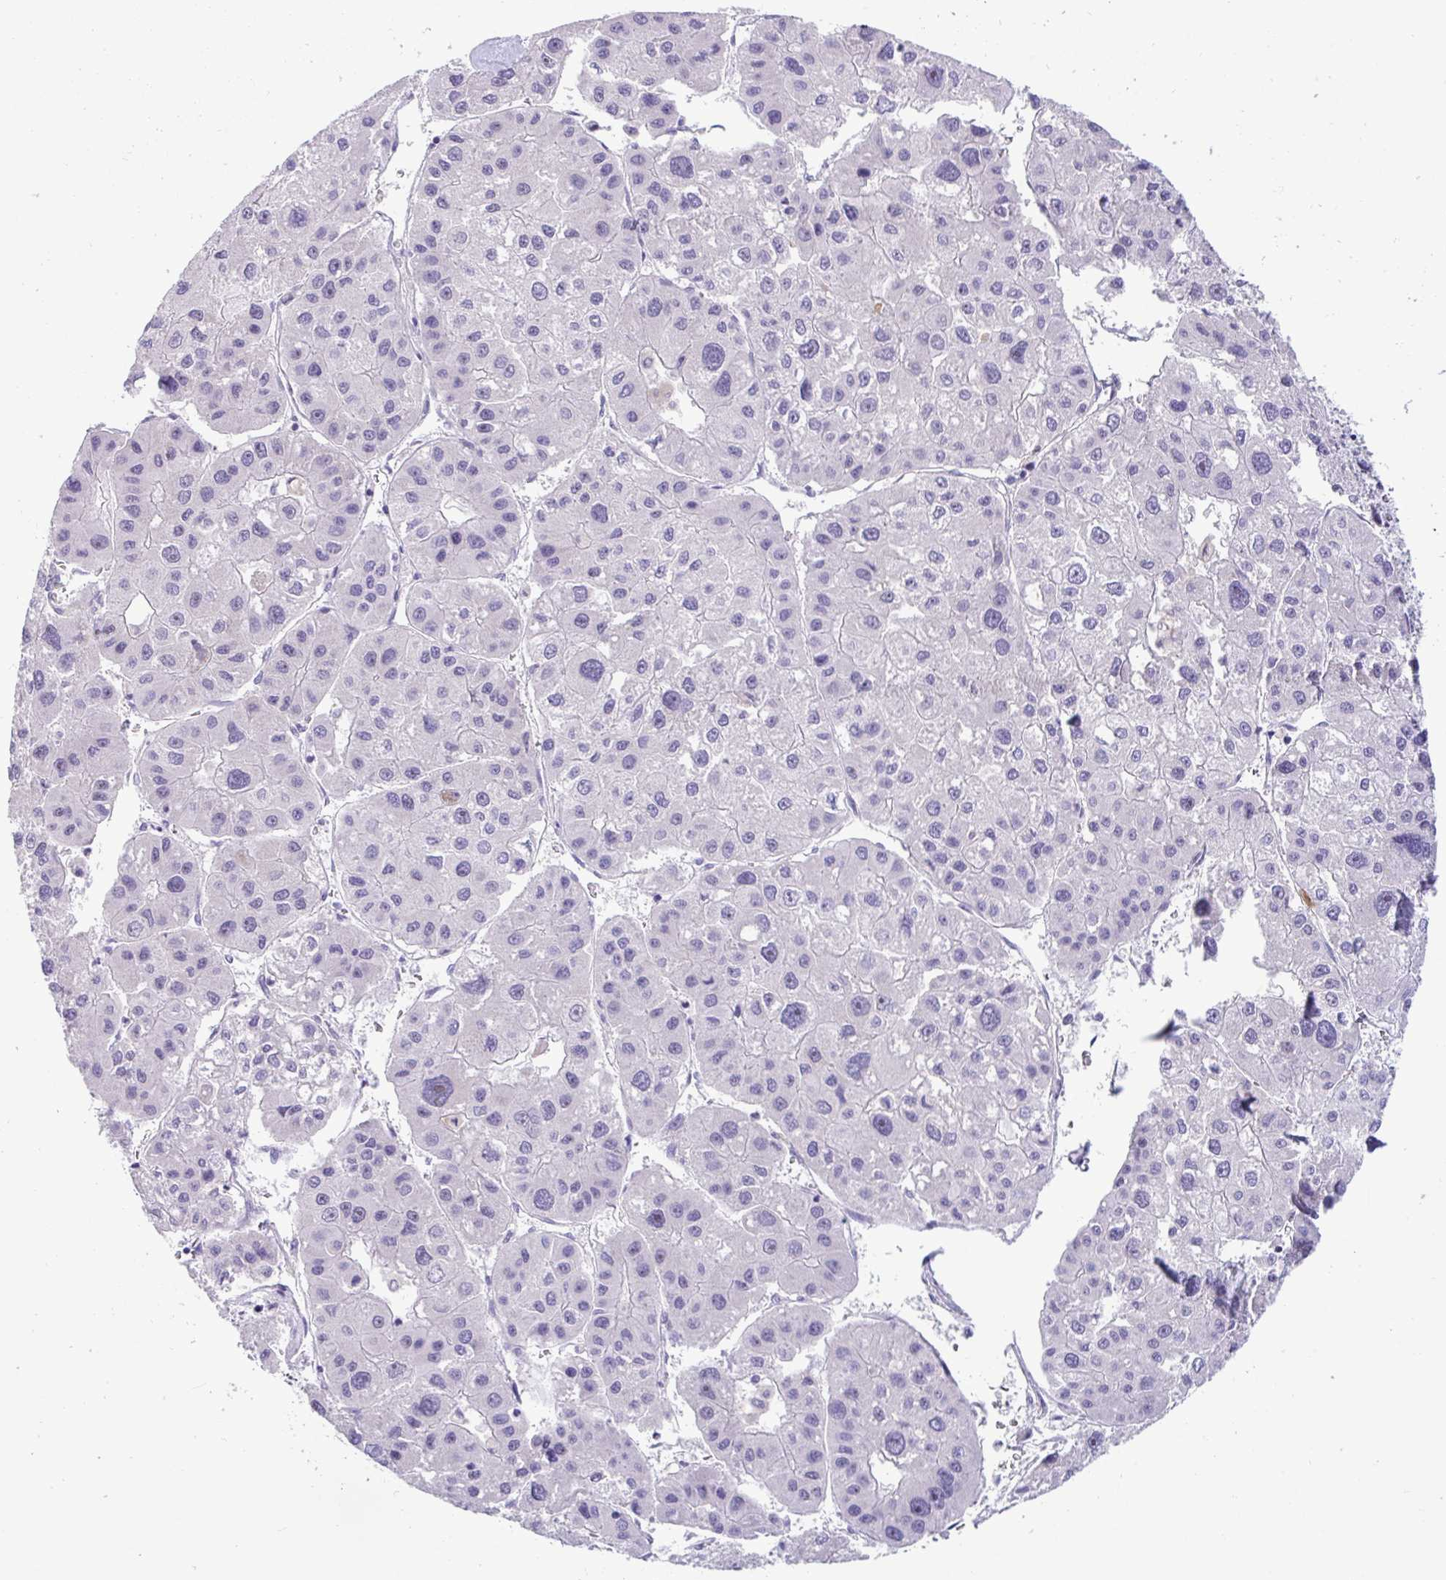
{"staining": {"intensity": "negative", "quantity": "none", "location": "none"}, "tissue": "liver cancer", "cell_type": "Tumor cells", "image_type": "cancer", "snomed": [{"axis": "morphology", "description": "Carcinoma, Hepatocellular, NOS"}, {"axis": "topography", "description": "Liver"}], "caption": "Immunohistochemistry (IHC) photomicrograph of human liver cancer stained for a protein (brown), which shows no expression in tumor cells.", "gene": "DTX3", "patient": {"sex": "male", "age": 73}}